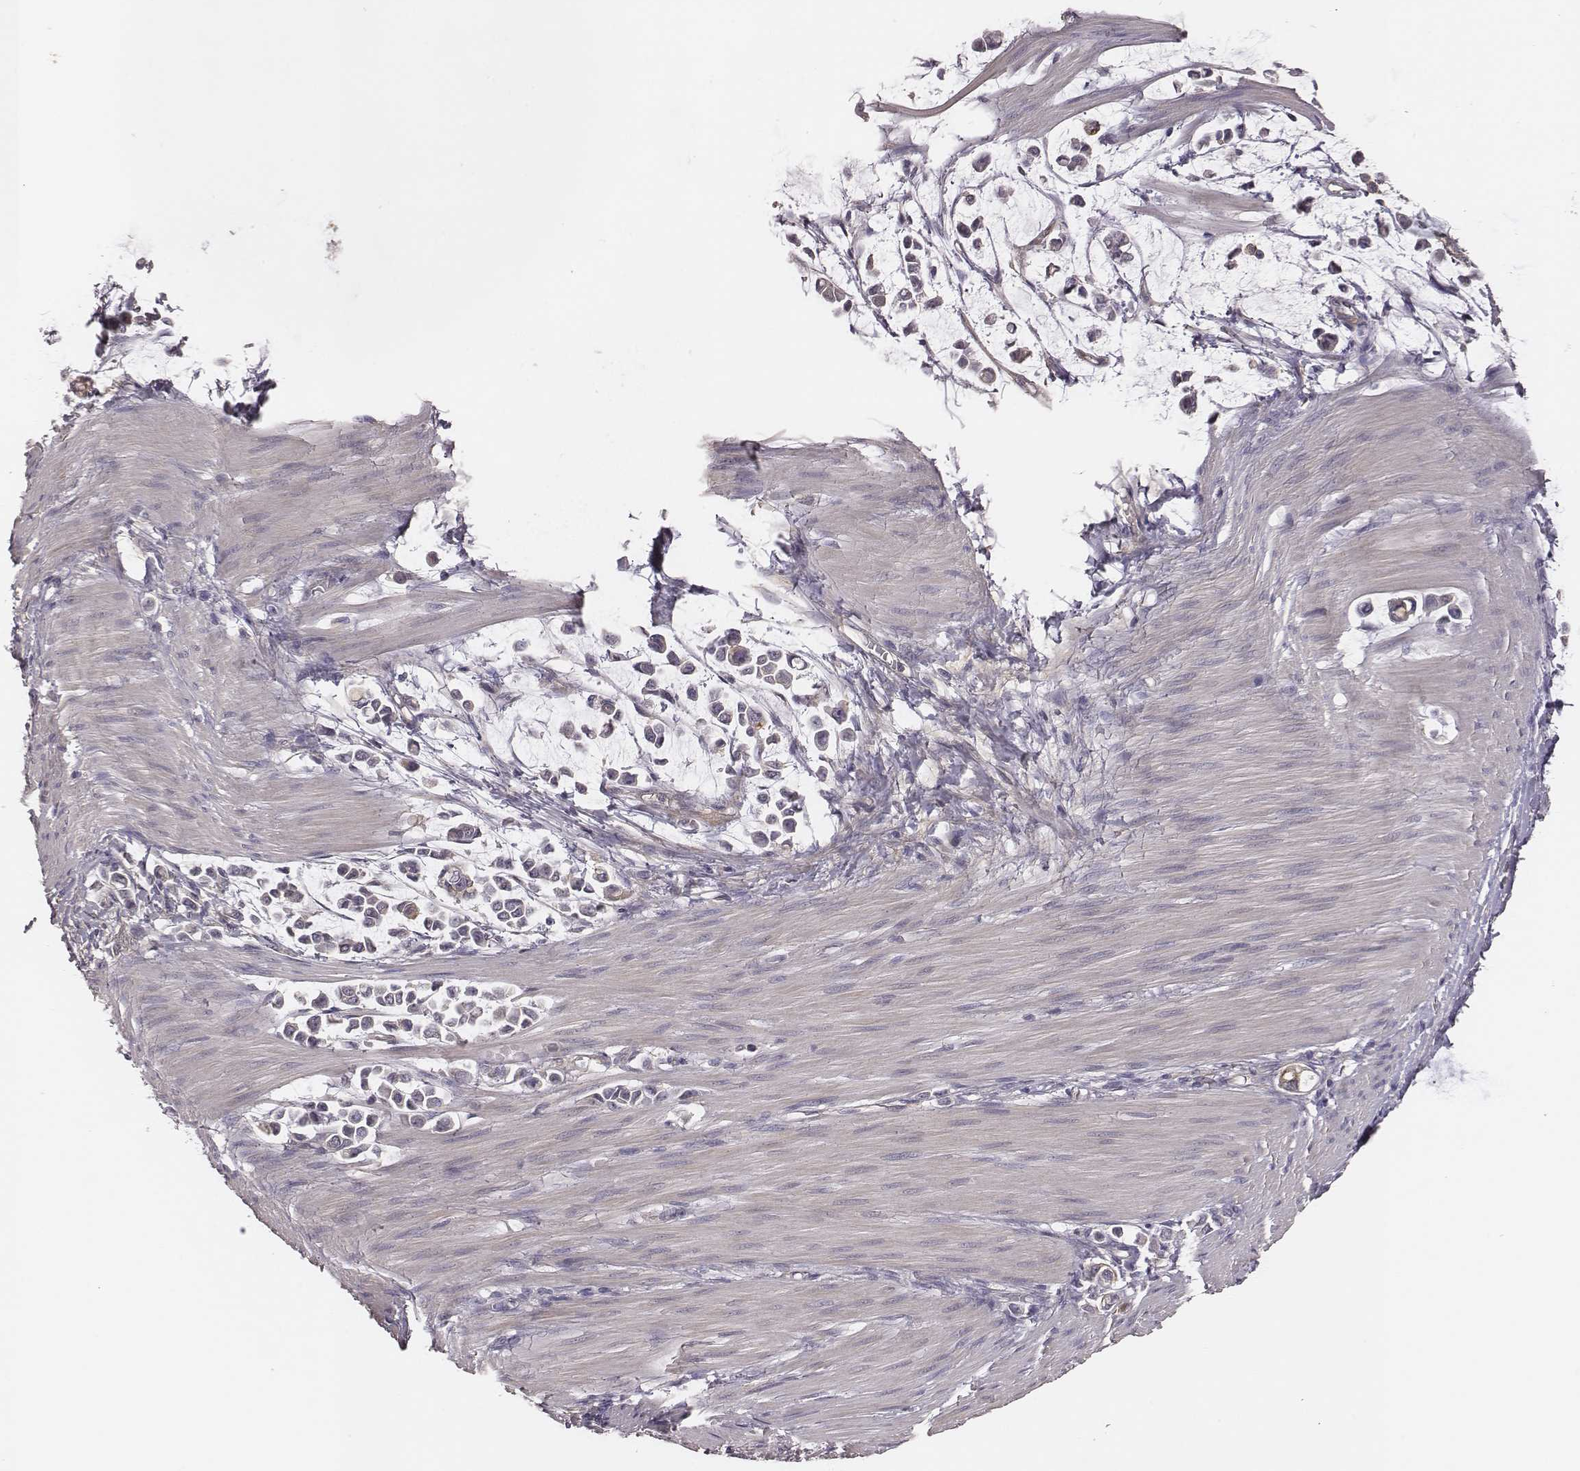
{"staining": {"intensity": "negative", "quantity": "none", "location": "none"}, "tissue": "stomach cancer", "cell_type": "Tumor cells", "image_type": "cancer", "snomed": [{"axis": "morphology", "description": "Adenocarcinoma, NOS"}, {"axis": "topography", "description": "Stomach"}], "caption": "Immunohistochemistry (IHC) micrograph of neoplastic tissue: stomach cancer stained with DAB demonstrates no significant protein positivity in tumor cells.", "gene": "SCARF1", "patient": {"sex": "male", "age": 82}}